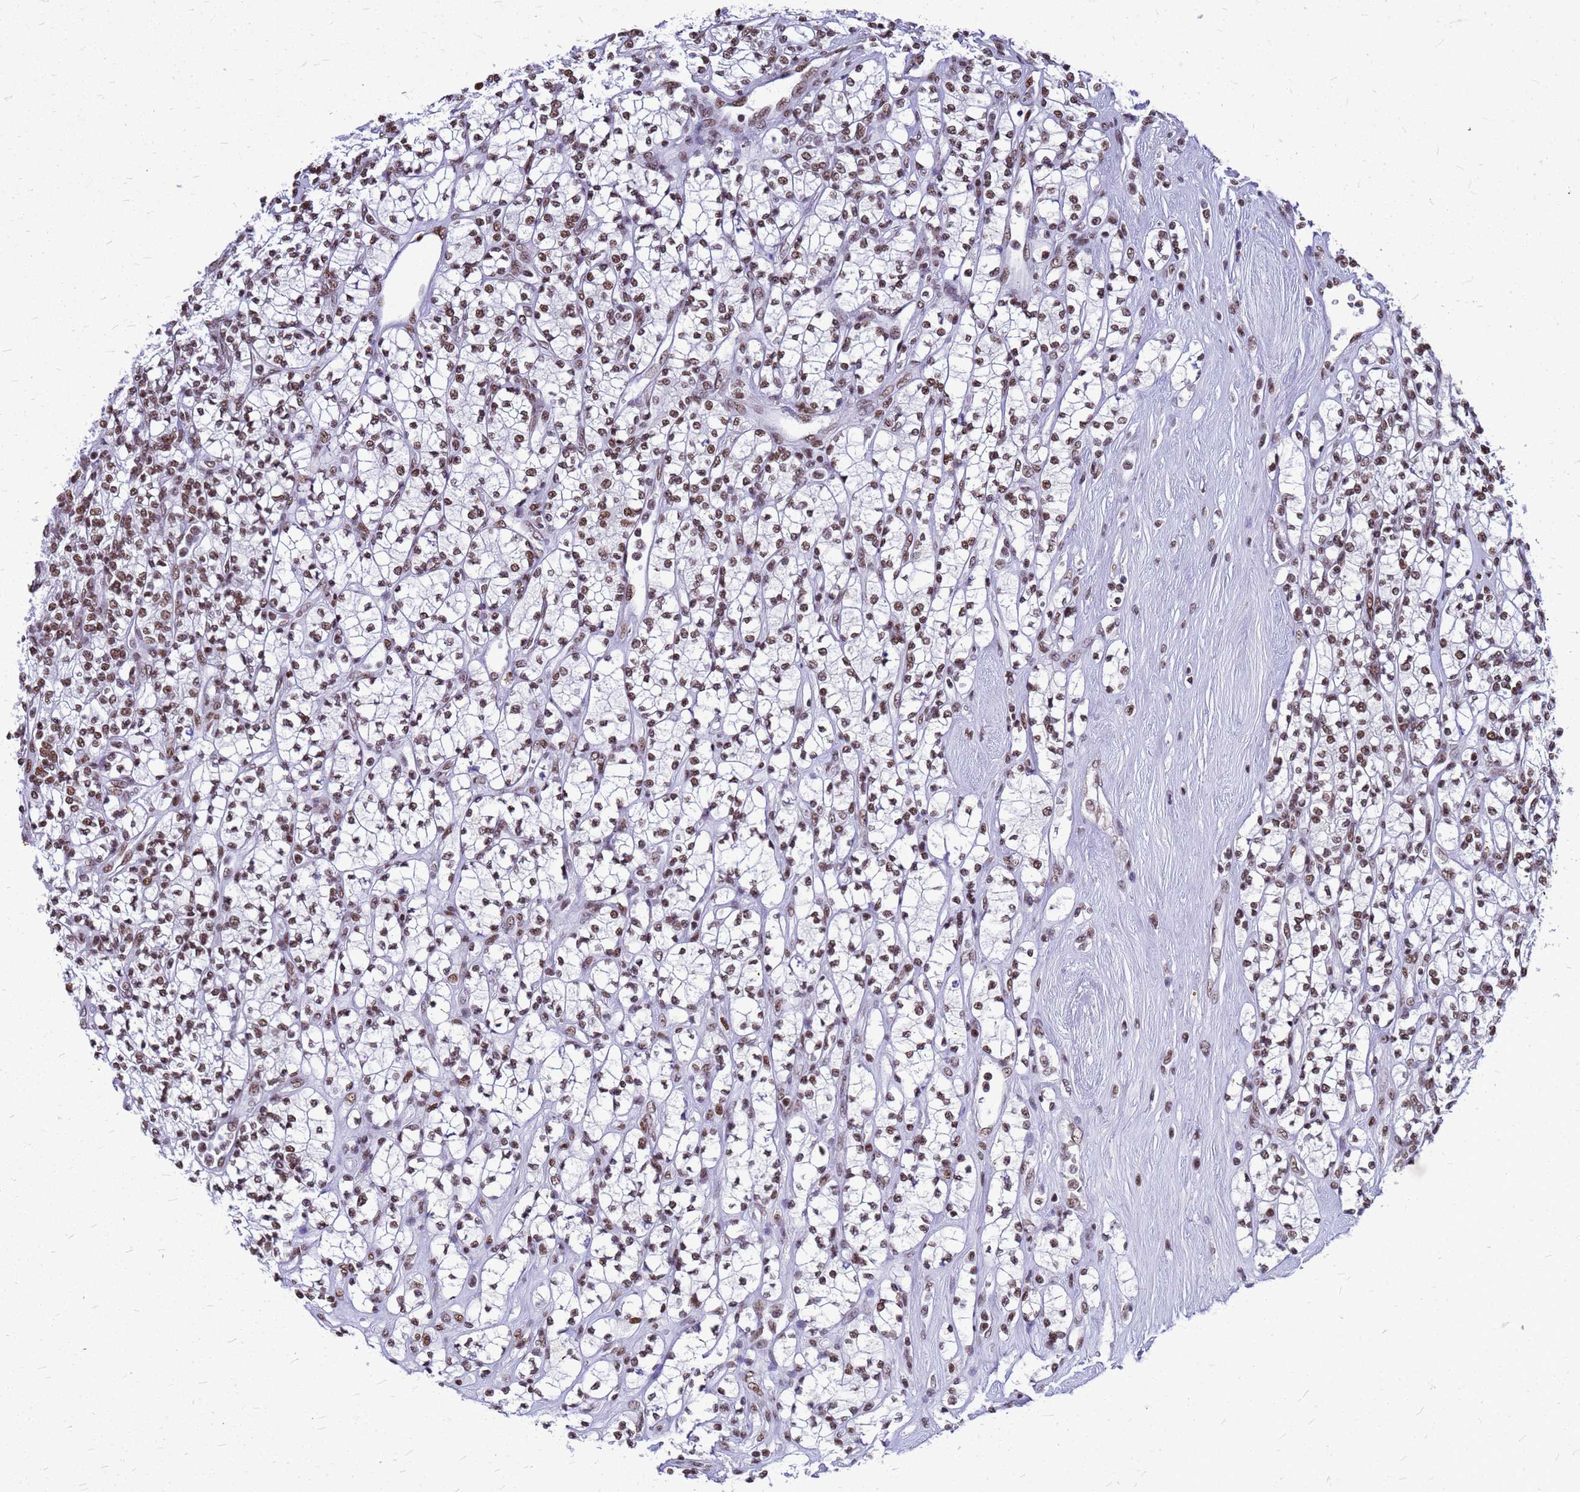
{"staining": {"intensity": "moderate", "quantity": ">75%", "location": "nuclear"}, "tissue": "renal cancer", "cell_type": "Tumor cells", "image_type": "cancer", "snomed": [{"axis": "morphology", "description": "Adenocarcinoma, NOS"}, {"axis": "topography", "description": "Kidney"}], "caption": "Immunohistochemical staining of human renal cancer demonstrates medium levels of moderate nuclear positivity in approximately >75% of tumor cells.", "gene": "SART3", "patient": {"sex": "male", "age": 77}}